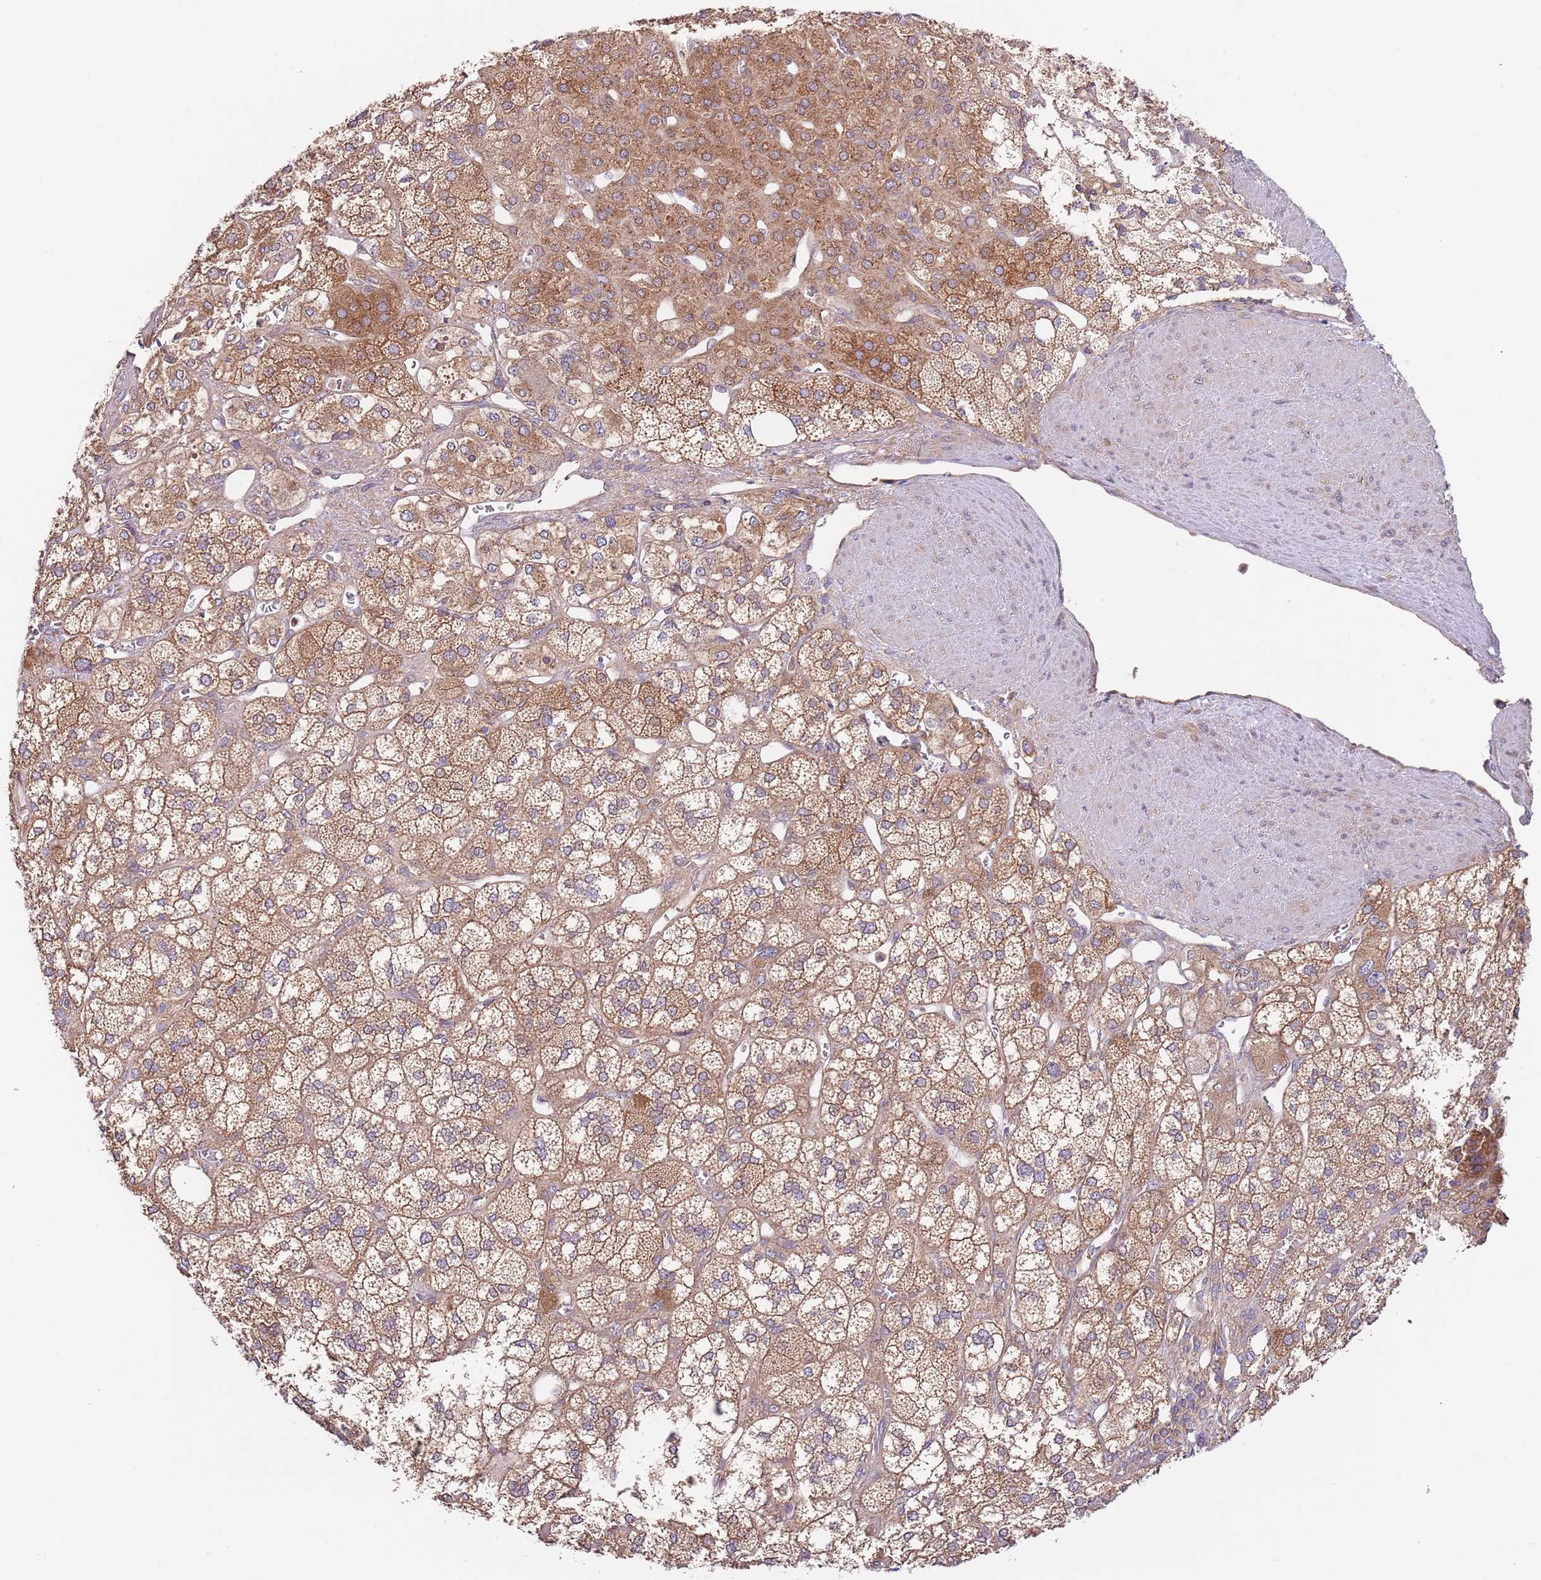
{"staining": {"intensity": "strong", "quantity": ">75%", "location": "cytoplasmic/membranous"}, "tissue": "adrenal gland", "cell_type": "Glandular cells", "image_type": "normal", "snomed": [{"axis": "morphology", "description": "Normal tissue, NOS"}, {"axis": "topography", "description": "Adrenal gland"}], "caption": "A micrograph of adrenal gland stained for a protein reveals strong cytoplasmic/membranous brown staining in glandular cells.", "gene": "EIF3F", "patient": {"sex": "male", "age": 61}}